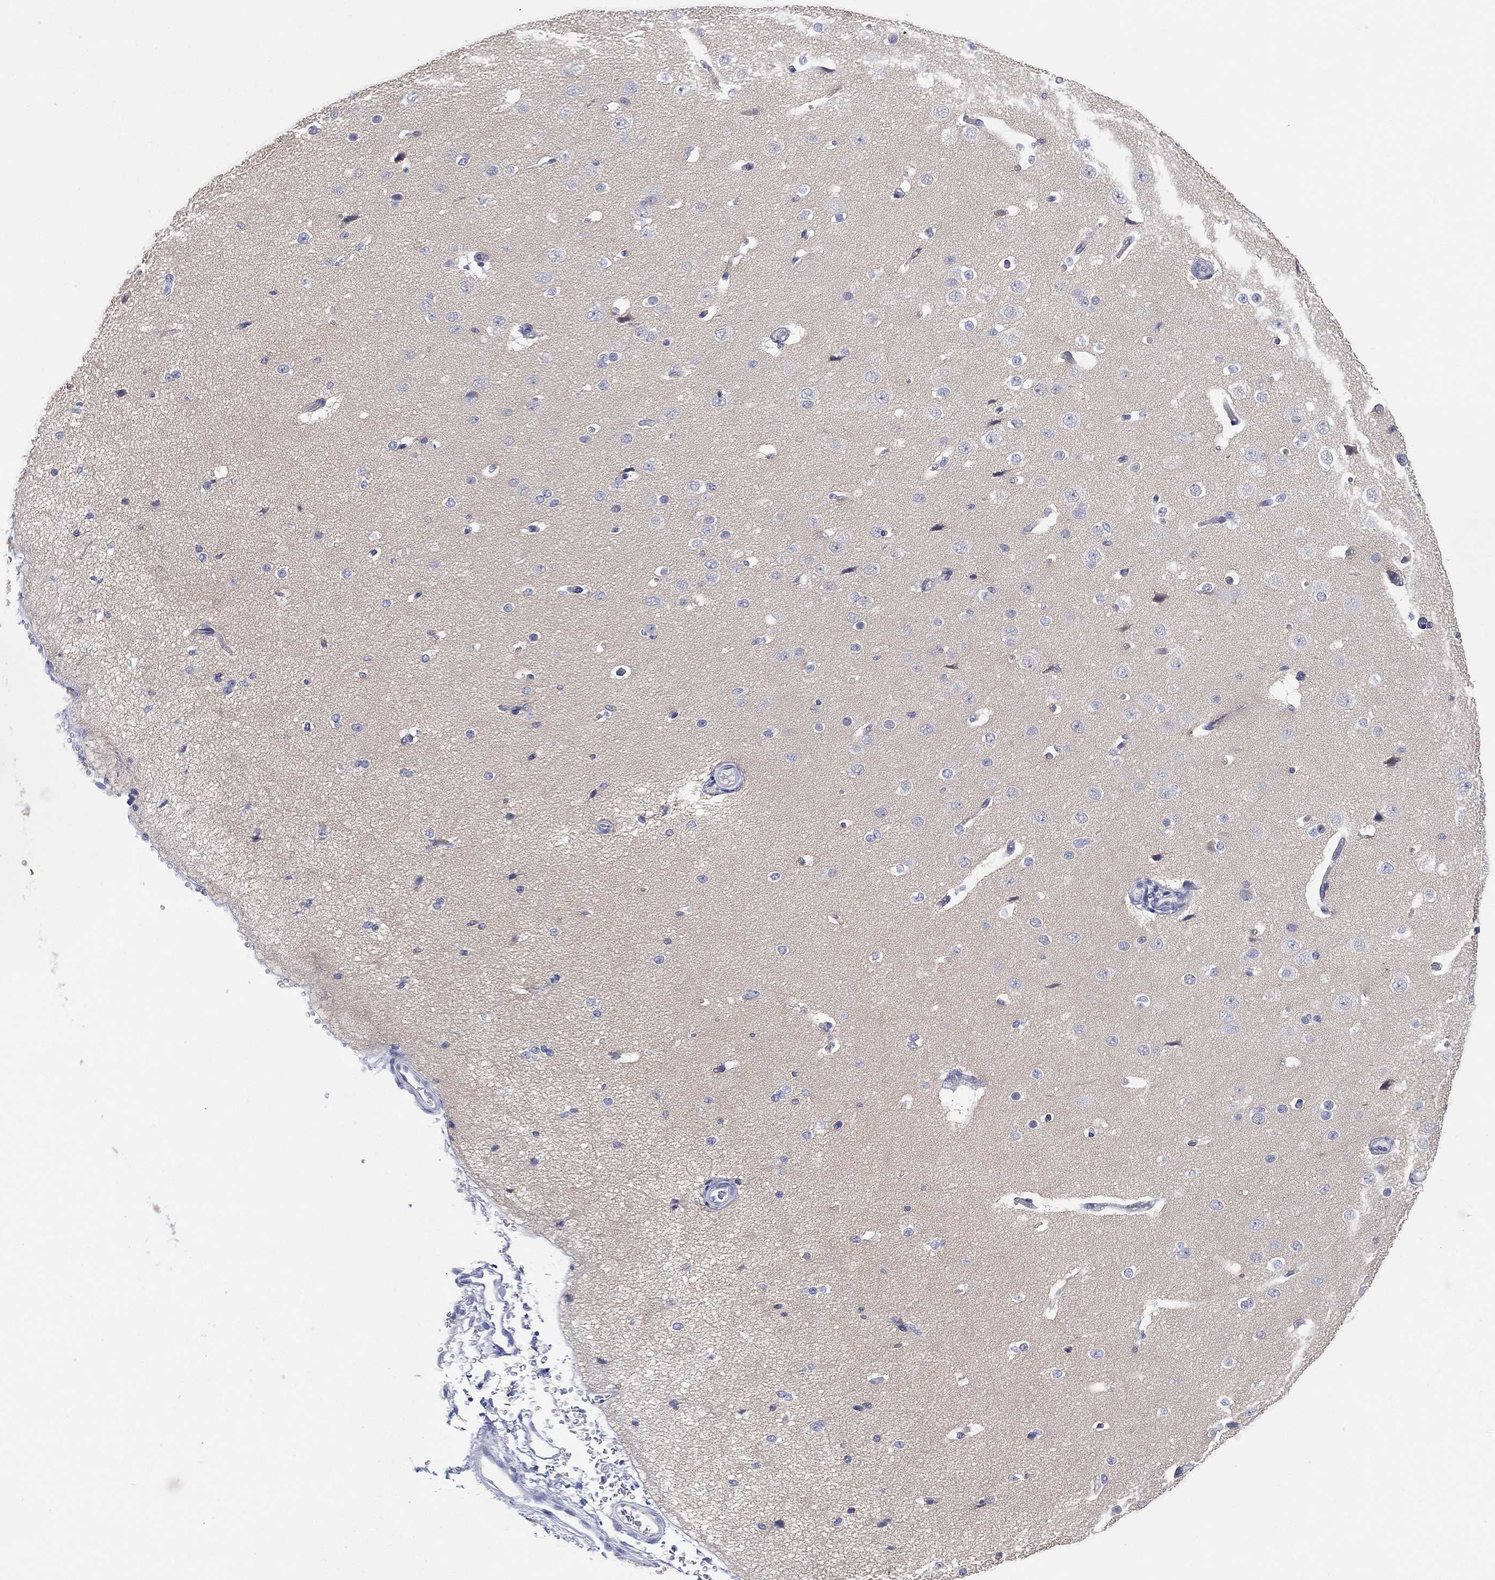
{"staining": {"intensity": "negative", "quantity": "none", "location": "none"}, "tissue": "cerebral cortex", "cell_type": "Endothelial cells", "image_type": "normal", "snomed": [{"axis": "morphology", "description": "Normal tissue, NOS"}, {"axis": "morphology", "description": "Inflammation, NOS"}, {"axis": "topography", "description": "Cerebral cortex"}], "caption": "Cerebral cortex stained for a protein using immunohistochemistry demonstrates no expression endothelial cells.", "gene": "C5orf46", "patient": {"sex": "male", "age": 6}}